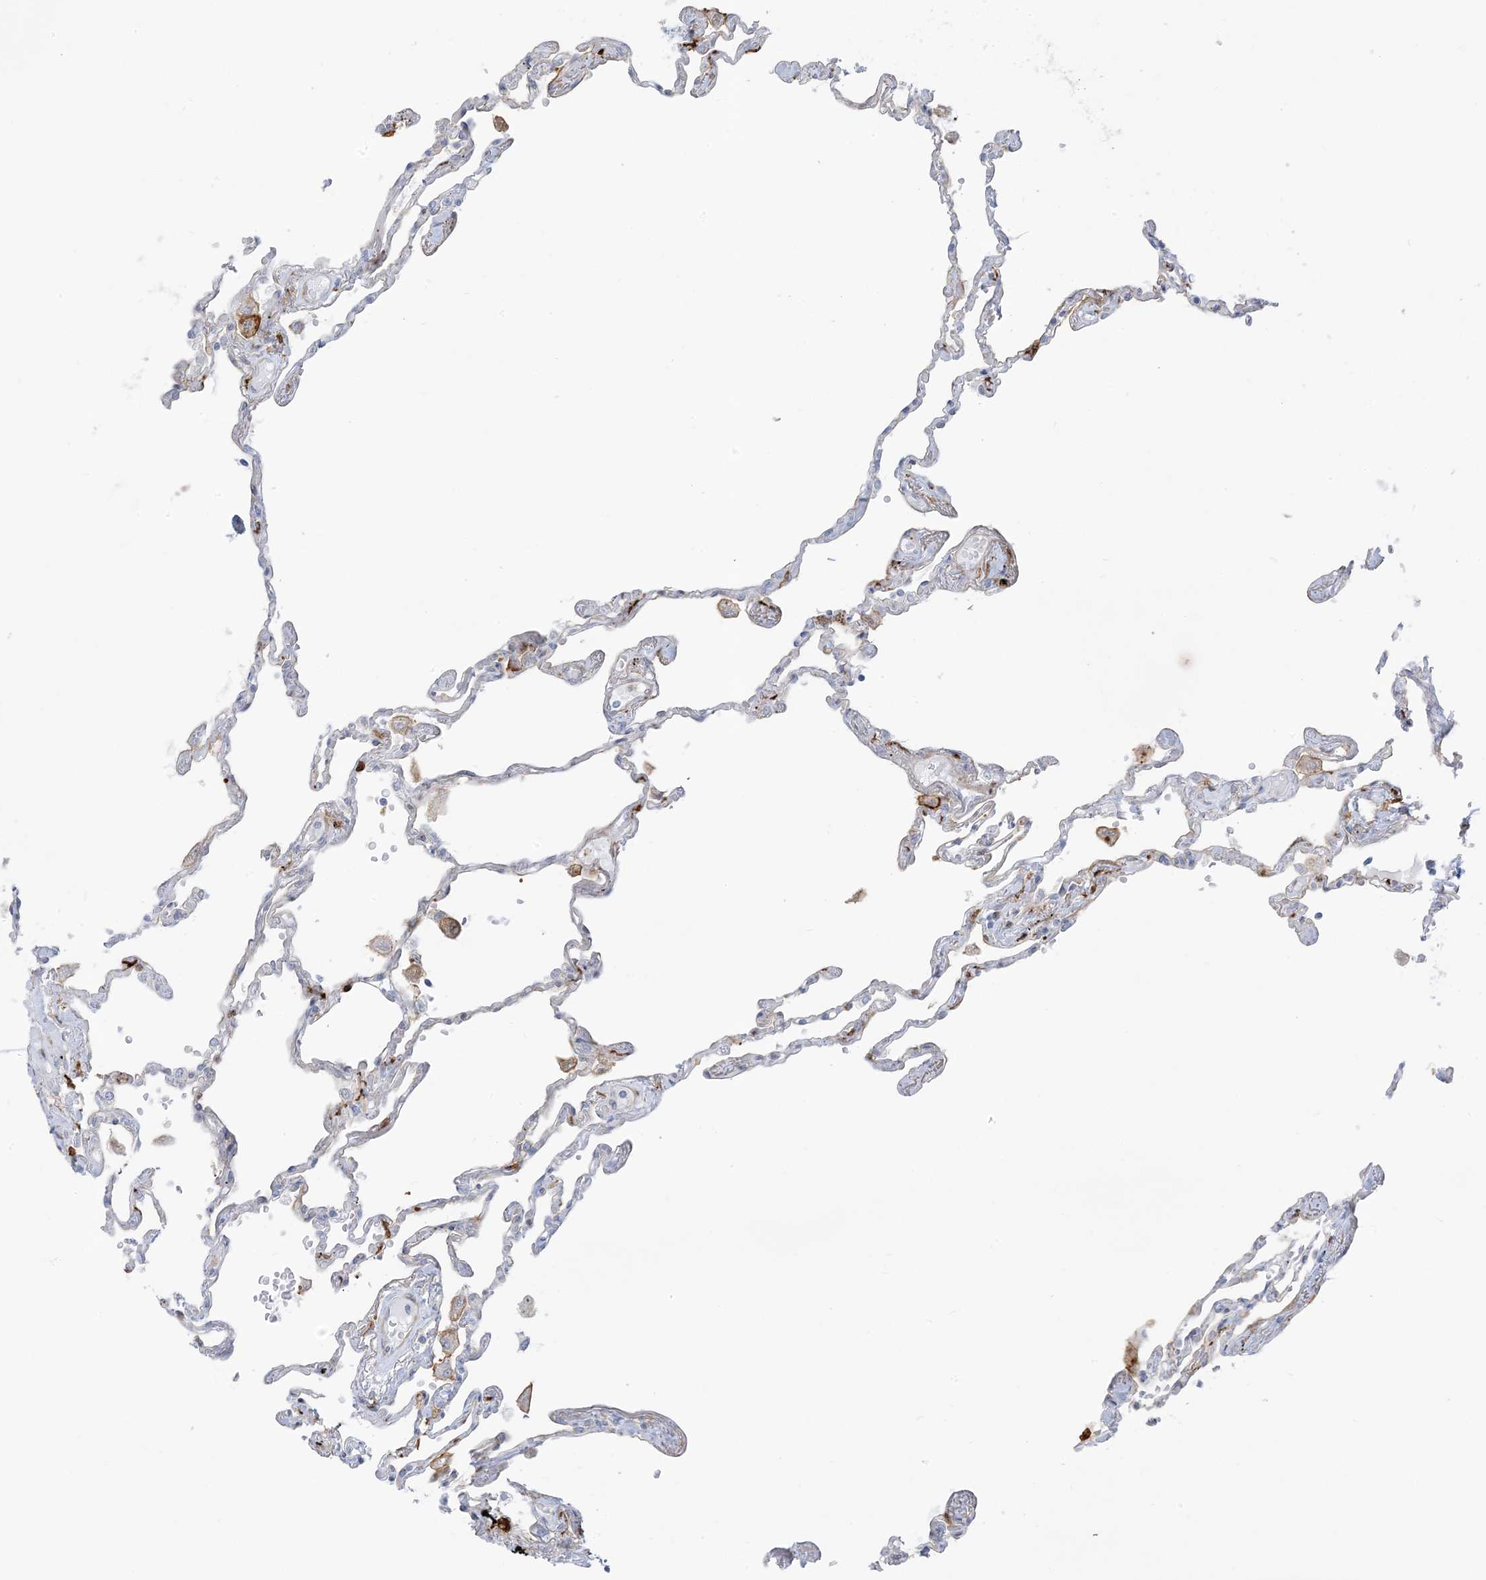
{"staining": {"intensity": "negative", "quantity": "none", "location": "none"}, "tissue": "lung", "cell_type": "Alveolar cells", "image_type": "normal", "snomed": [{"axis": "morphology", "description": "Normal tissue, NOS"}, {"axis": "topography", "description": "Lung"}], "caption": "High power microscopy micrograph of an immunohistochemistry (IHC) image of benign lung, revealing no significant expression in alveolar cells. (IHC, brightfield microscopy, high magnification).", "gene": "ICMT", "patient": {"sex": "female", "age": 67}}